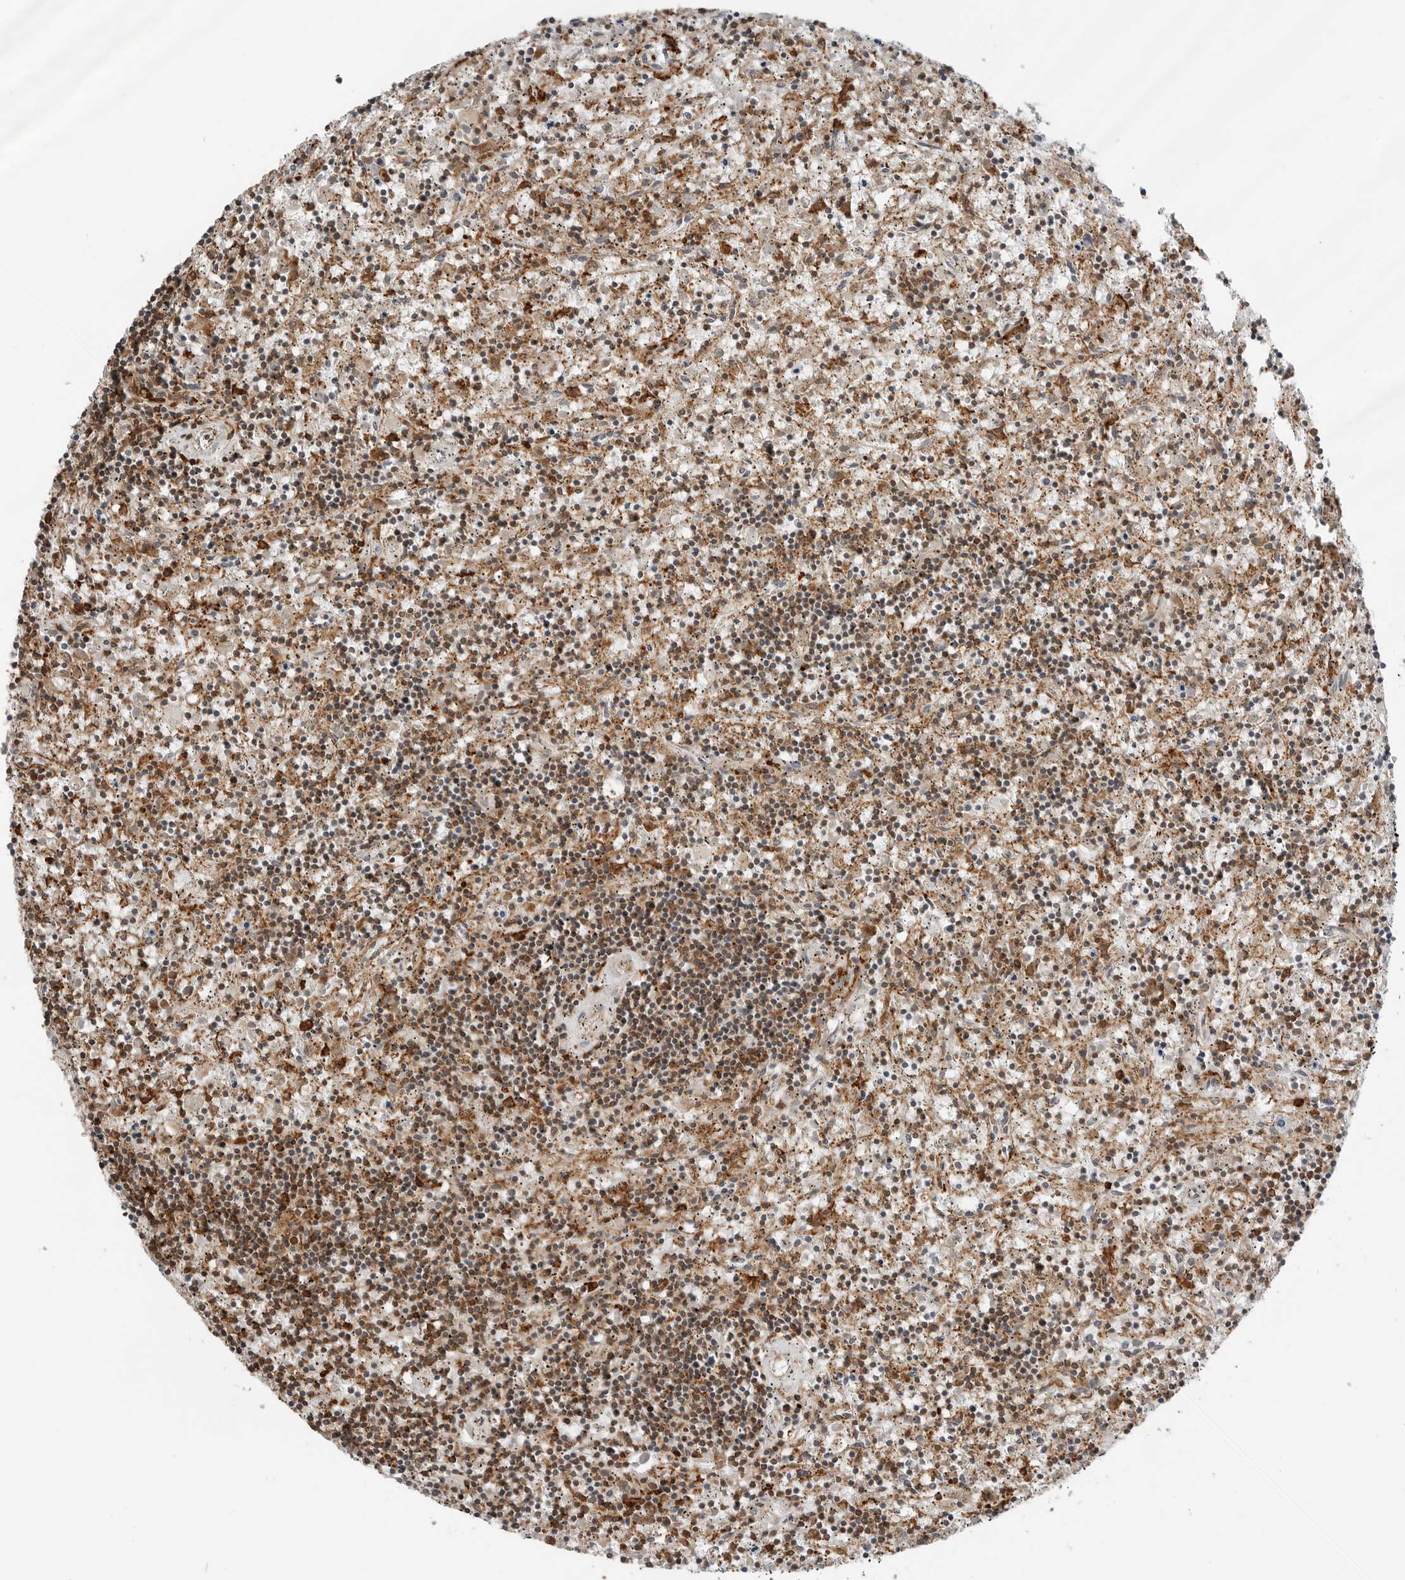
{"staining": {"intensity": "moderate", "quantity": ">75%", "location": "cytoplasmic/membranous"}, "tissue": "lymphoma", "cell_type": "Tumor cells", "image_type": "cancer", "snomed": [{"axis": "morphology", "description": "Malignant lymphoma, non-Hodgkin's type, Low grade"}, {"axis": "topography", "description": "Spleen"}], "caption": "Lymphoma stained with a protein marker shows moderate staining in tumor cells.", "gene": "LEFTY2", "patient": {"sex": "male", "age": 76}}